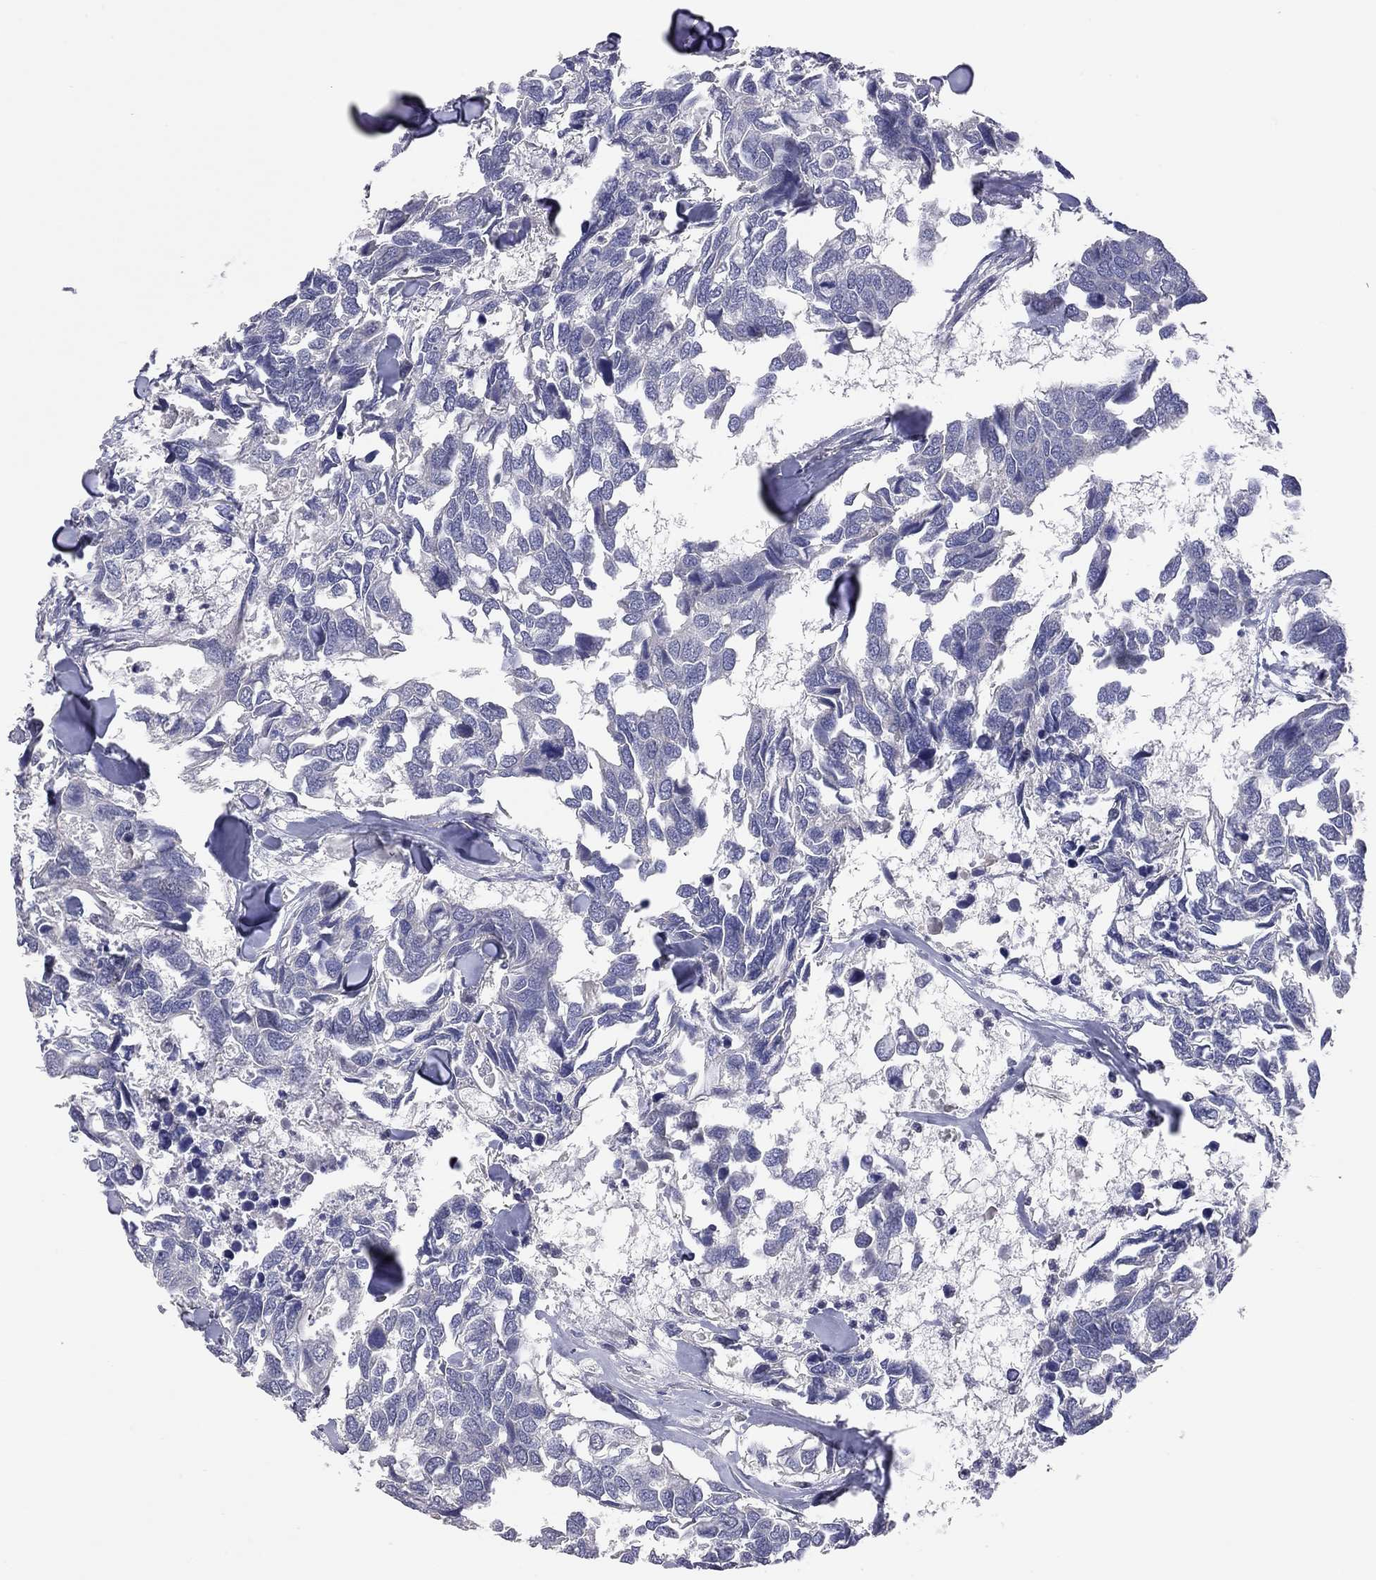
{"staining": {"intensity": "negative", "quantity": "none", "location": "none"}, "tissue": "breast cancer", "cell_type": "Tumor cells", "image_type": "cancer", "snomed": [{"axis": "morphology", "description": "Duct carcinoma"}, {"axis": "topography", "description": "Breast"}], "caption": "Immunohistochemistry of infiltrating ductal carcinoma (breast) demonstrates no staining in tumor cells. (Brightfield microscopy of DAB (3,3'-diaminobenzidine) immunohistochemistry at high magnification).", "gene": "KCNB1", "patient": {"sex": "female", "age": 83}}